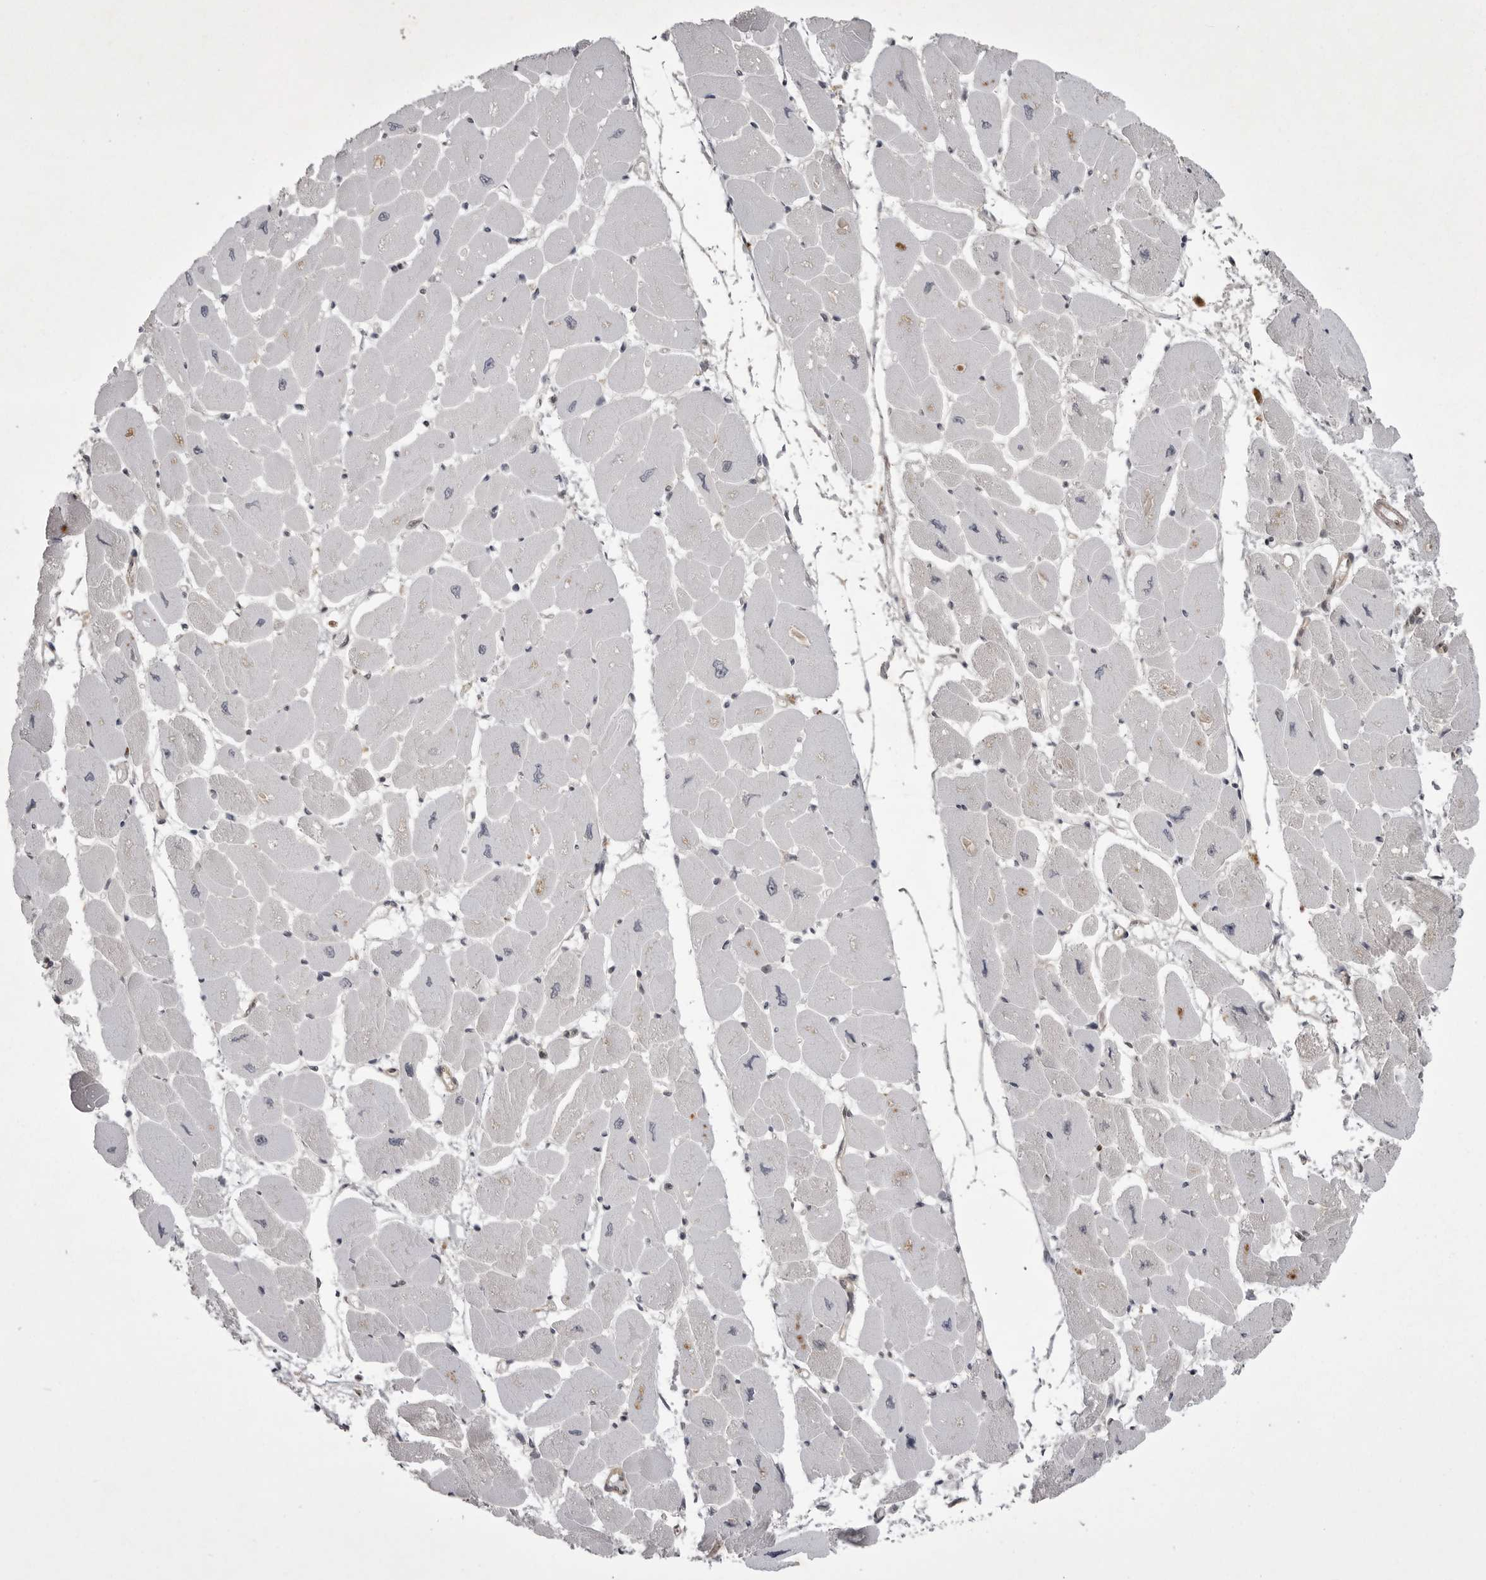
{"staining": {"intensity": "weak", "quantity": "25%-75%", "location": "cytoplasmic/membranous"}, "tissue": "heart muscle", "cell_type": "Cardiomyocytes", "image_type": "normal", "snomed": [{"axis": "morphology", "description": "Normal tissue, NOS"}, {"axis": "topography", "description": "Heart"}], "caption": "Cardiomyocytes display low levels of weak cytoplasmic/membranous positivity in about 25%-75% of cells in unremarkable heart muscle. The protein of interest is stained brown, and the nuclei are stained in blue (DAB (3,3'-diaminobenzidine) IHC with brightfield microscopy, high magnification).", "gene": "STK24", "patient": {"sex": "female", "age": 54}}